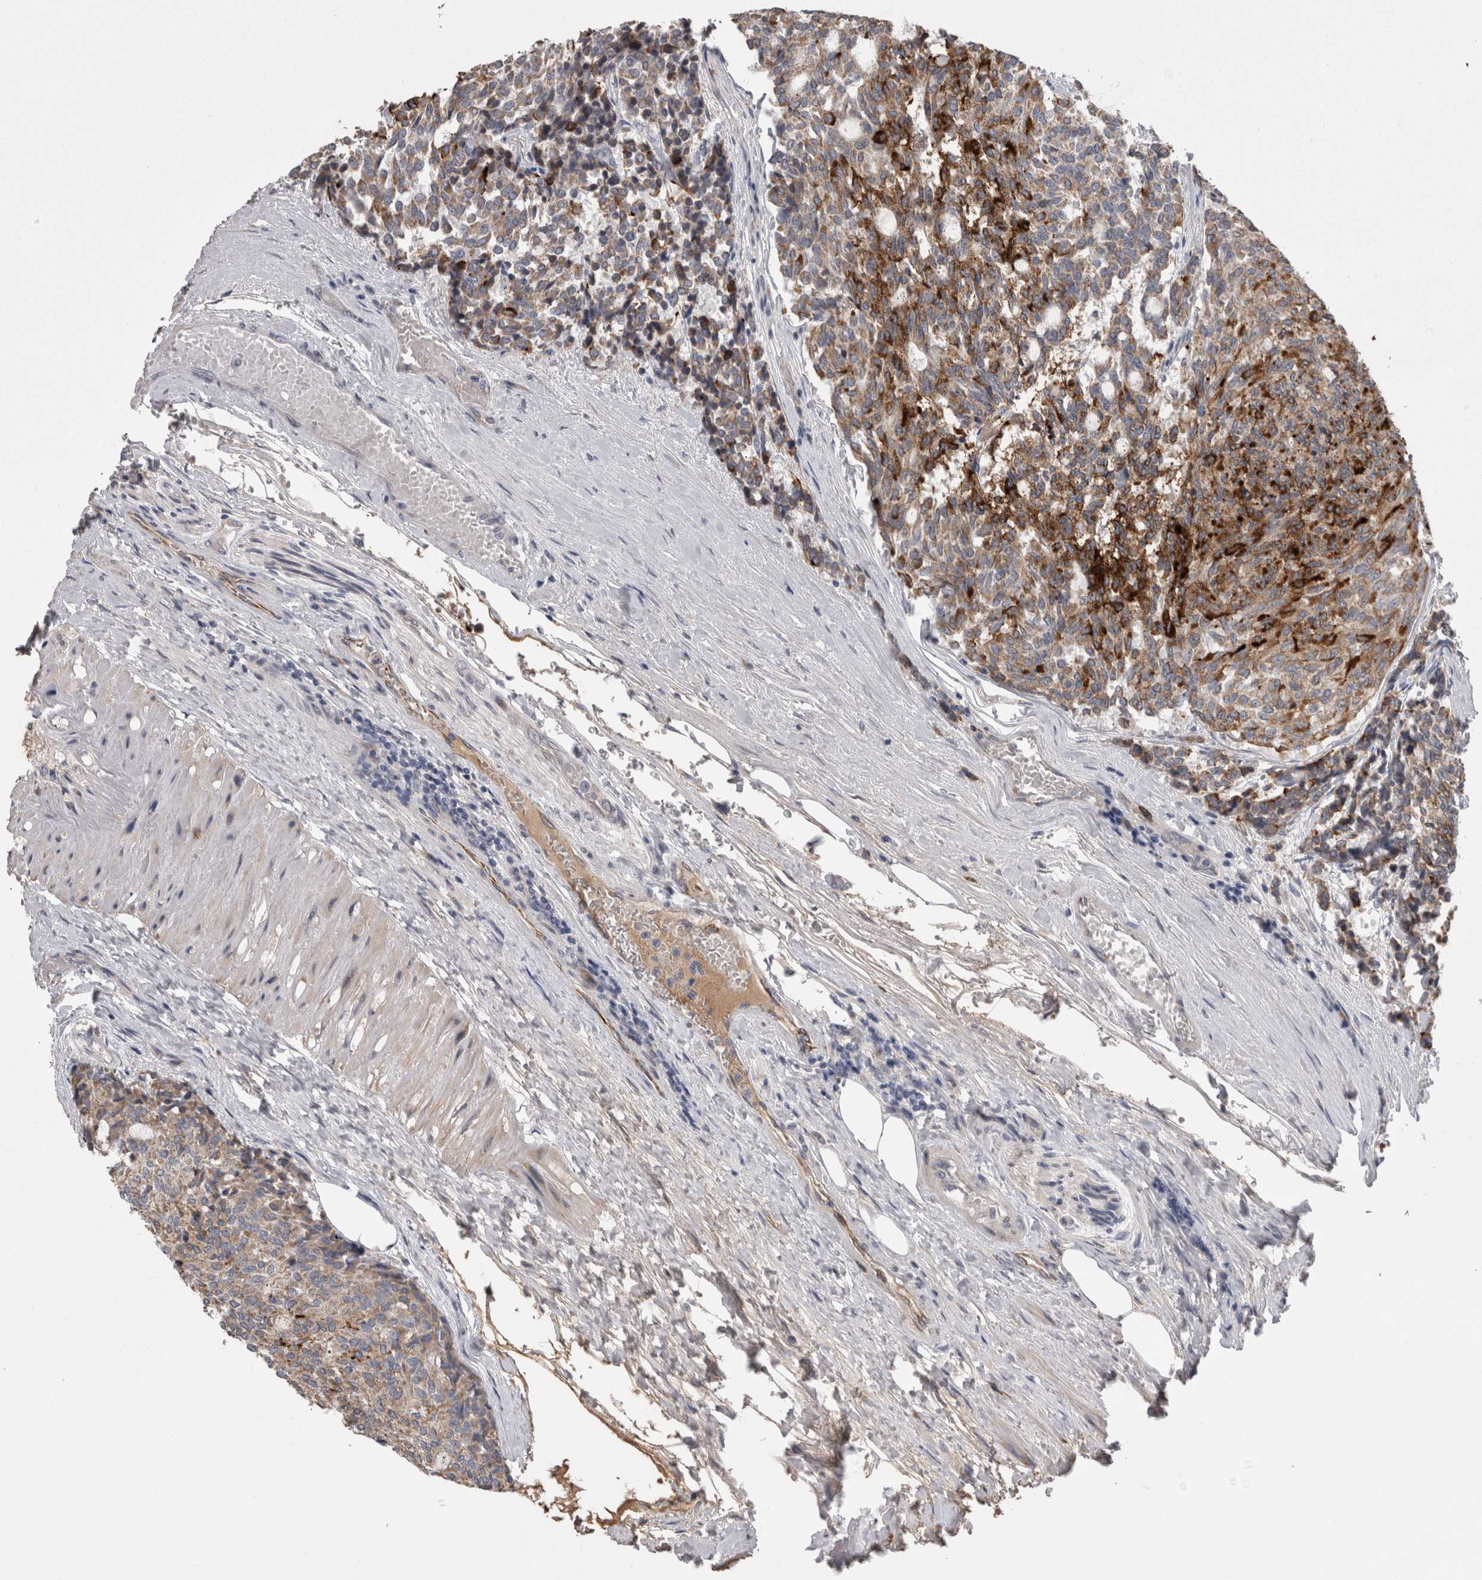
{"staining": {"intensity": "strong", "quantity": "25%-75%", "location": "cytoplasmic/membranous"}, "tissue": "carcinoid", "cell_type": "Tumor cells", "image_type": "cancer", "snomed": [{"axis": "morphology", "description": "Carcinoid, malignant, NOS"}, {"axis": "topography", "description": "Pancreas"}], "caption": "Strong cytoplasmic/membranous protein positivity is appreciated in about 25%-75% of tumor cells in carcinoid (malignant). Immunohistochemistry stains the protein in brown and the nuclei are stained blue.", "gene": "STC1", "patient": {"sex": "female", "age": 54}}